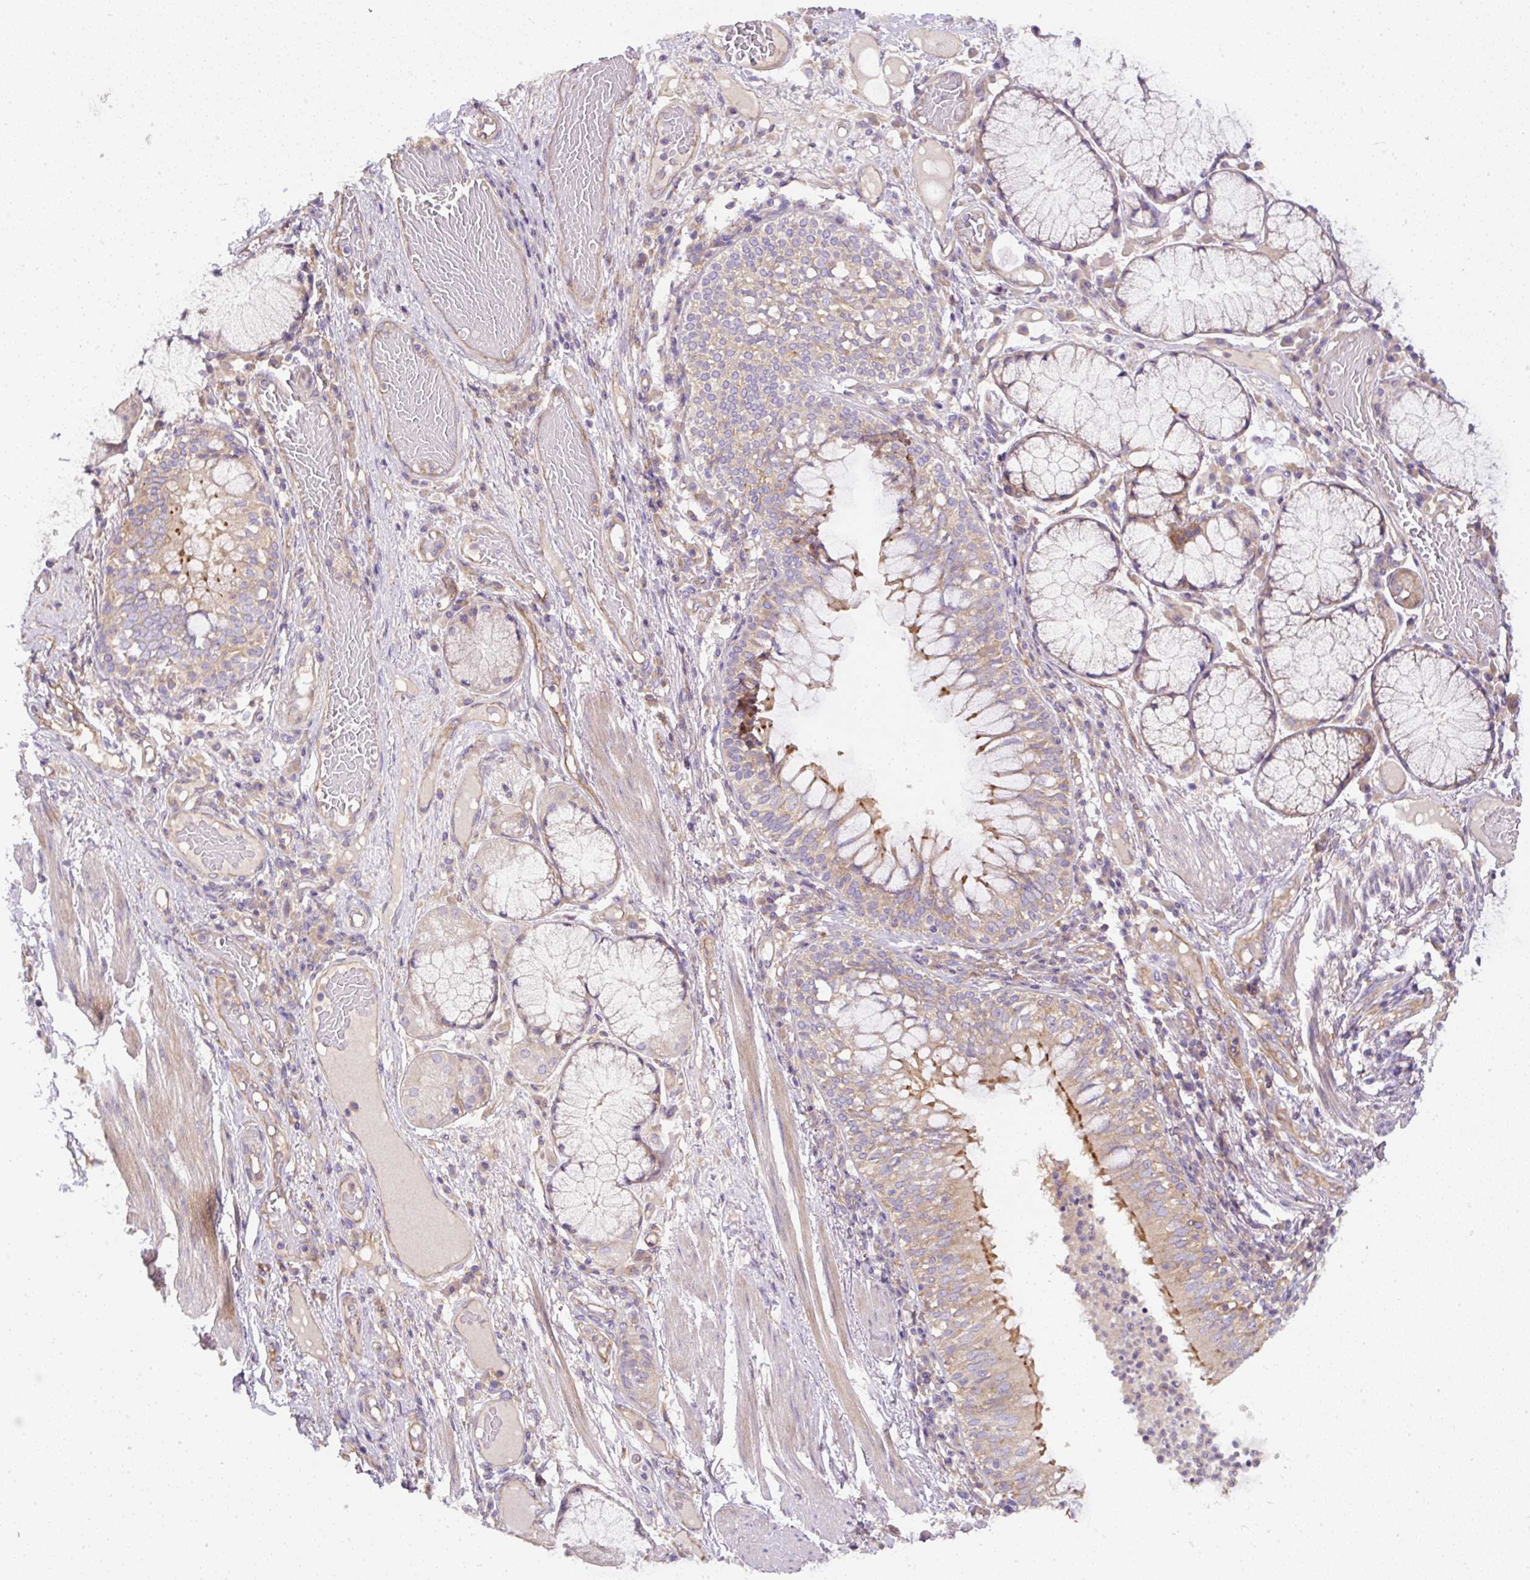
{"staining": {"intensity": "negative", "quantity": "none", "location": "none"}, "tissue": "adipose tissue", "cell_type": "Adipocytes", "image_type": "normal", "snomed": [{"axis": "morphology", "description": "Normal tissue, NOS"}, {"axis": "topography", "description": "Cartilage tissue"}, {"axis": "topography", "description": "Bronchus"}], "caption": "The photomicrograph reveals no significant positivity in adipocytes of adipose tissue.", "gene": "DAPK1", "patient": {"sex": "male", "age": 56}}